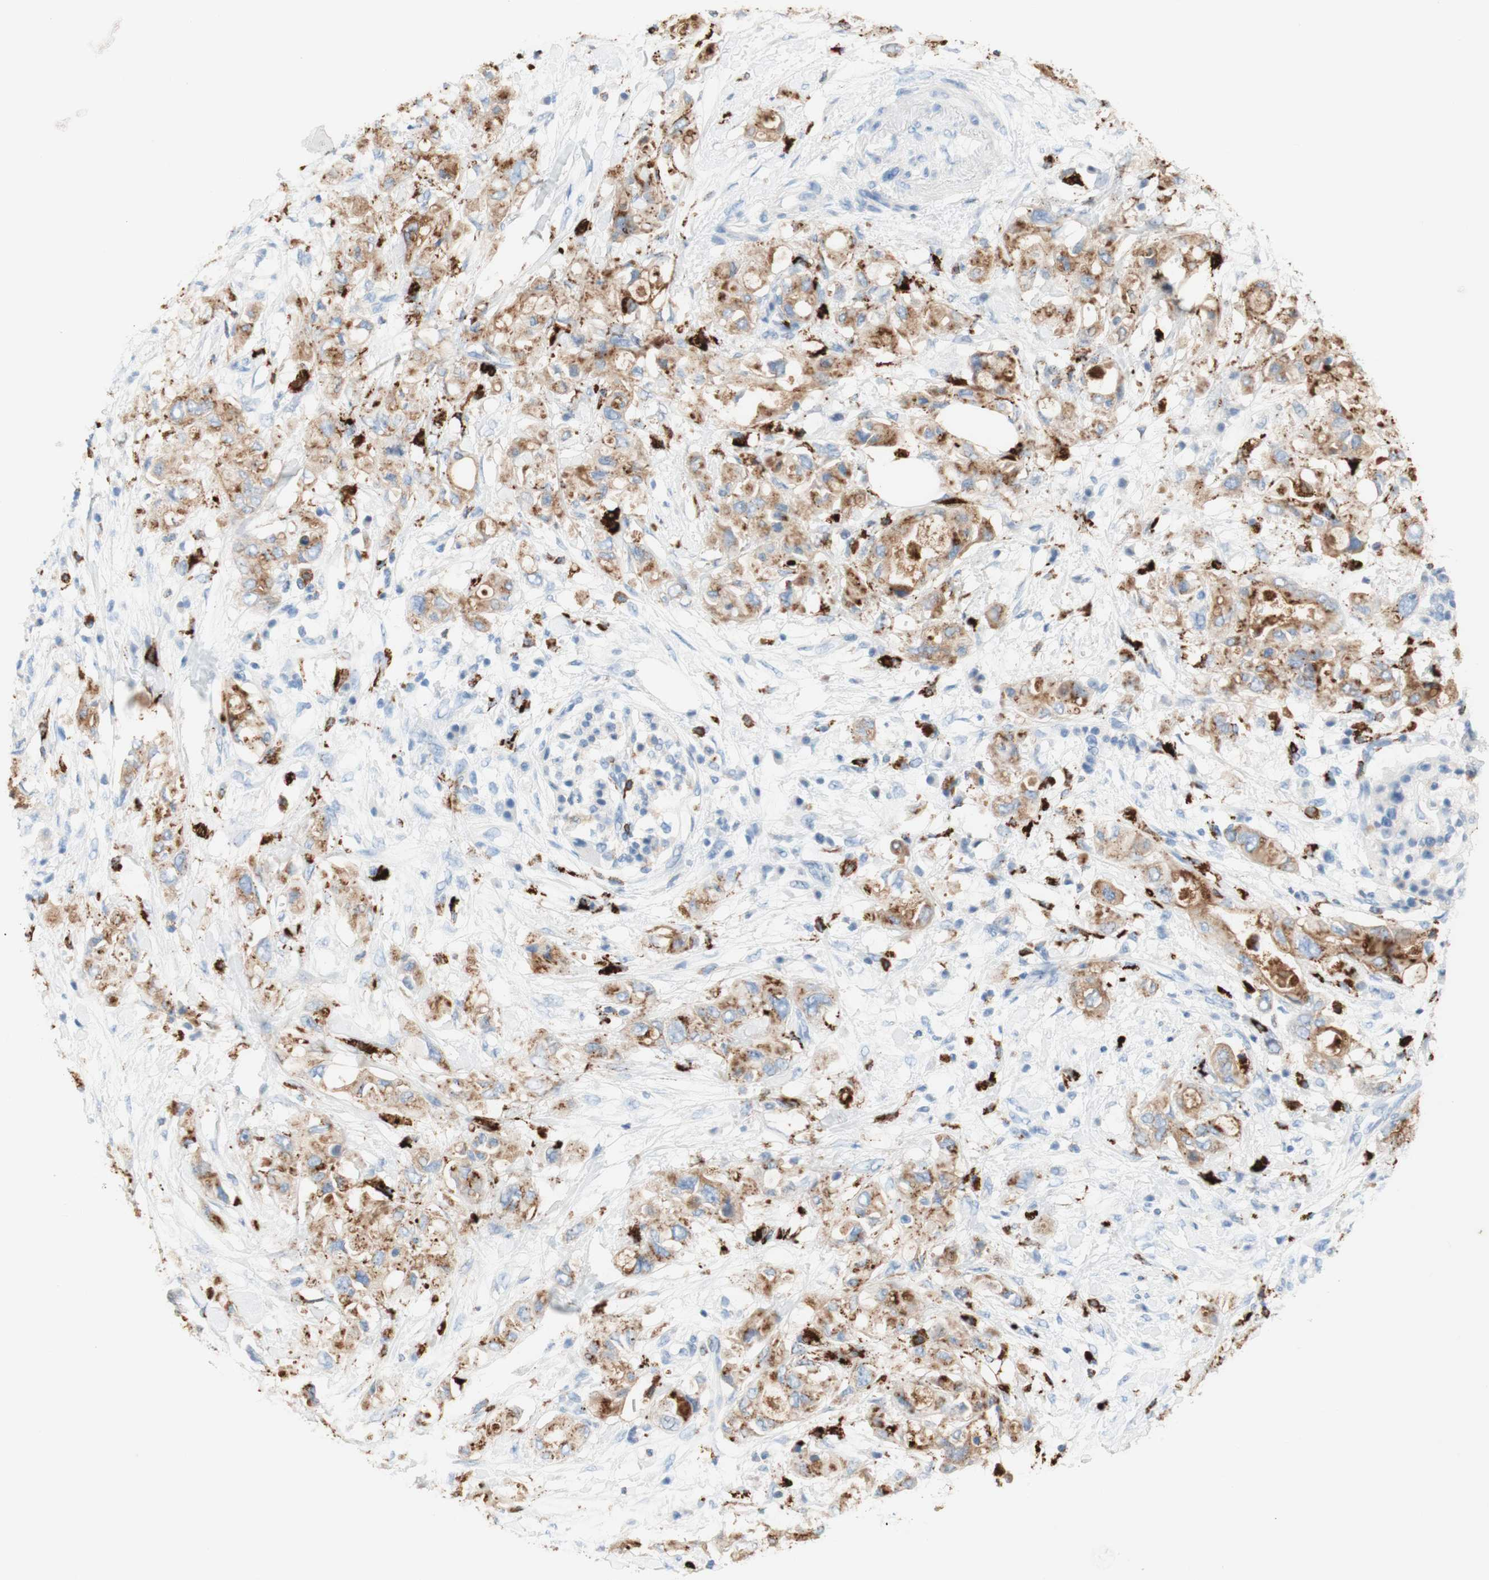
{"staining": {"intensity": "weak", "quantity": "25%-75%", "location": "cytoplasmic/membranous"}, "tissue": "pancreatic cancer", "cell_type": "Tumor cells", "image_type": "cancer", "snomed": [{"axis": "morphology", "description": "Adenocarcinoma, NOS"}, {"axis": "topography", "description": "Pancreas"}], "caption": "This micrograph demonstrates pancreatic cancer (adenocarcinoma) stained with IHC to label a protein in brown. The cytoplasmic/membranous of tumor cells show weak positivity for the protein. Nuclei are counter-stained blue.", "gene": "CEACAM1", "patient": {"sex": "female", "age": 56}}